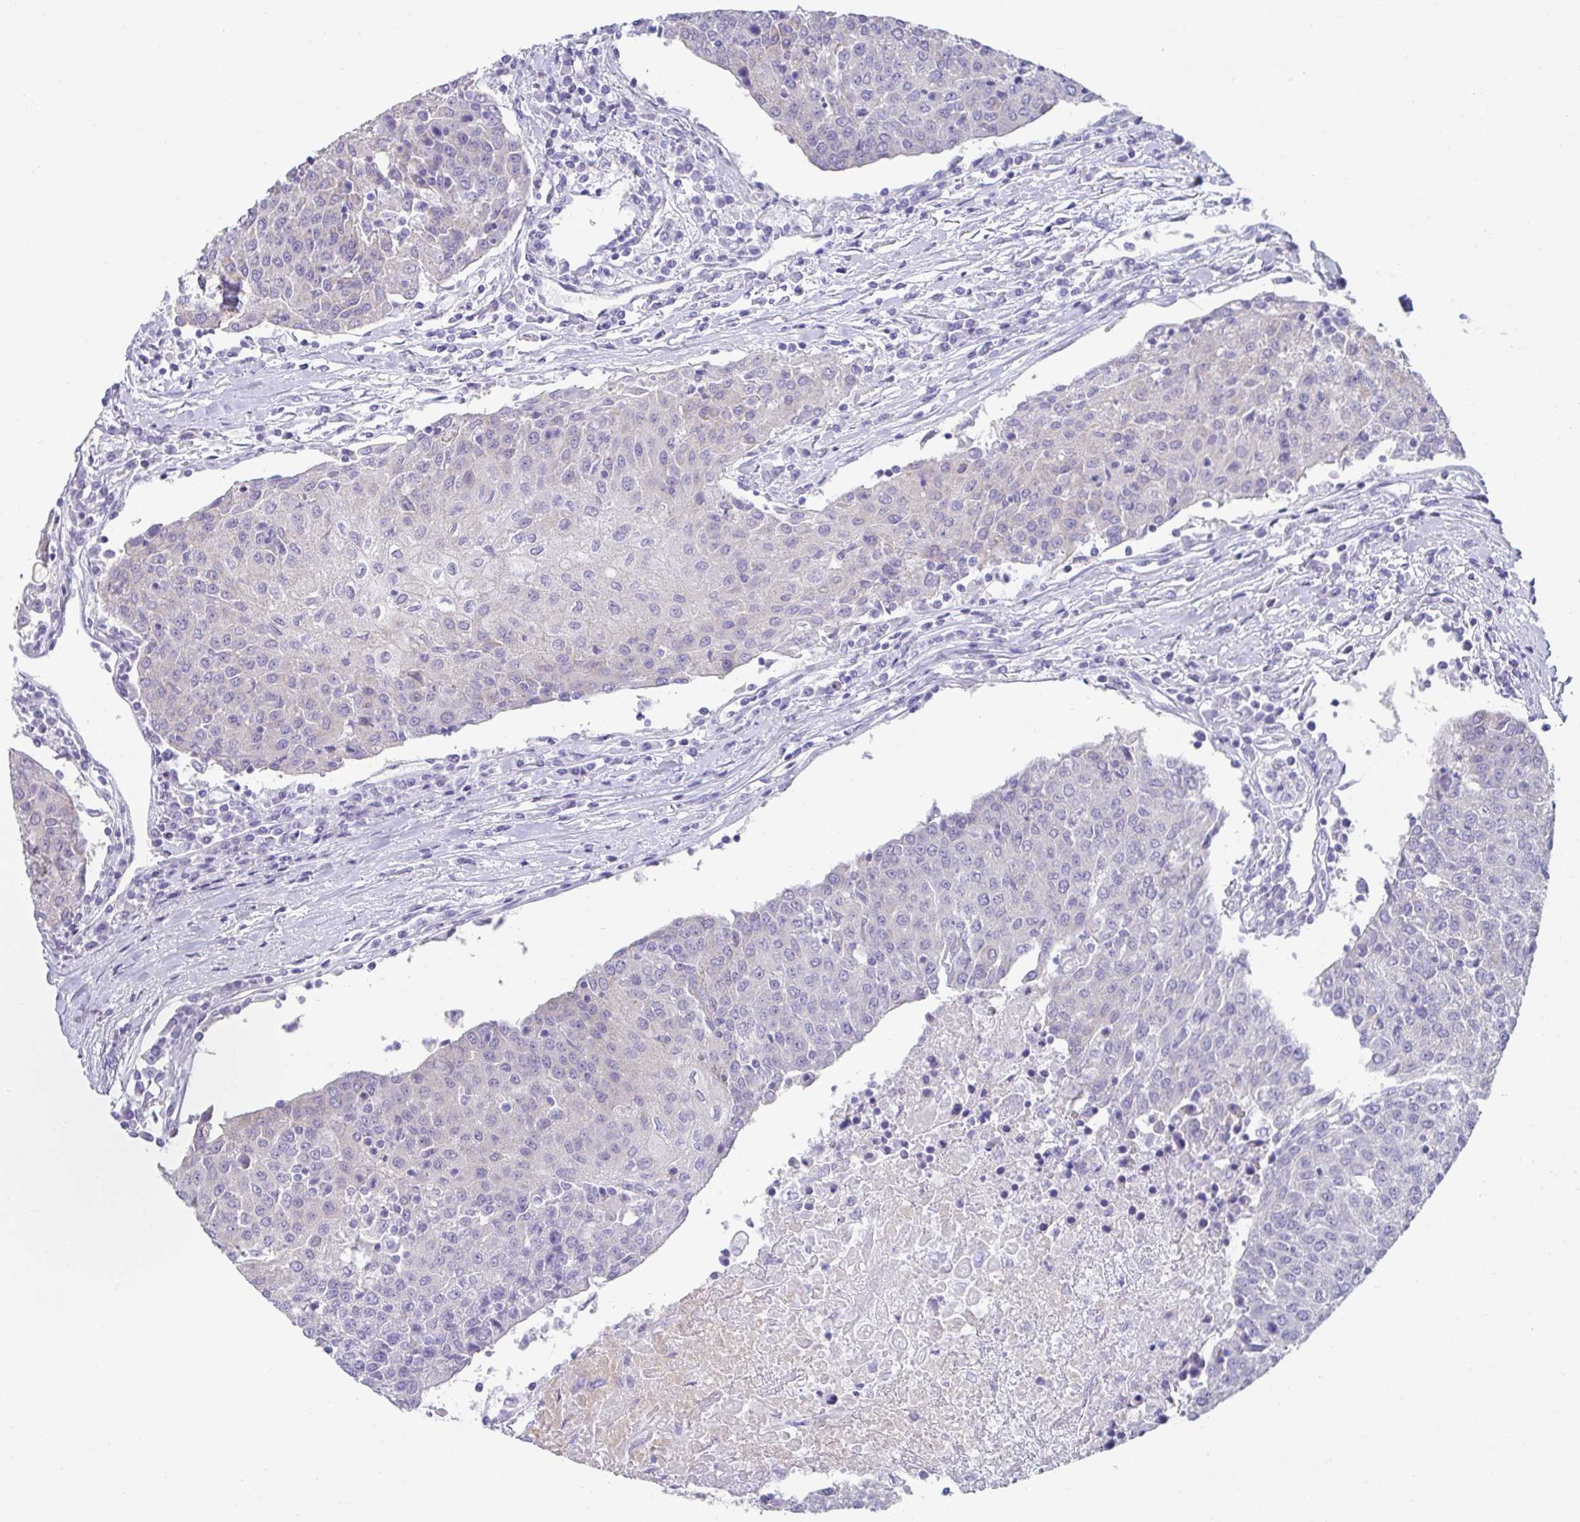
{"staining": {"intensity": "negative", "quantity": "none", "location": "none"}, "tissue": "urothelial cancer", "cell_type": "Tumor cells", "image_type": "cancer", "snomed": [{"axis": "morphology", "description": "Urothelial carcinoma, High grade"}, {"axis": "topography", "description": "Urinary bladder"}], "caption": "IHC of urothelial carcinoma (high-grade) exhibits no positivity in tumor cells.", "gene": "CXCR1", "patient": {"sex": "female", "age": 85}}